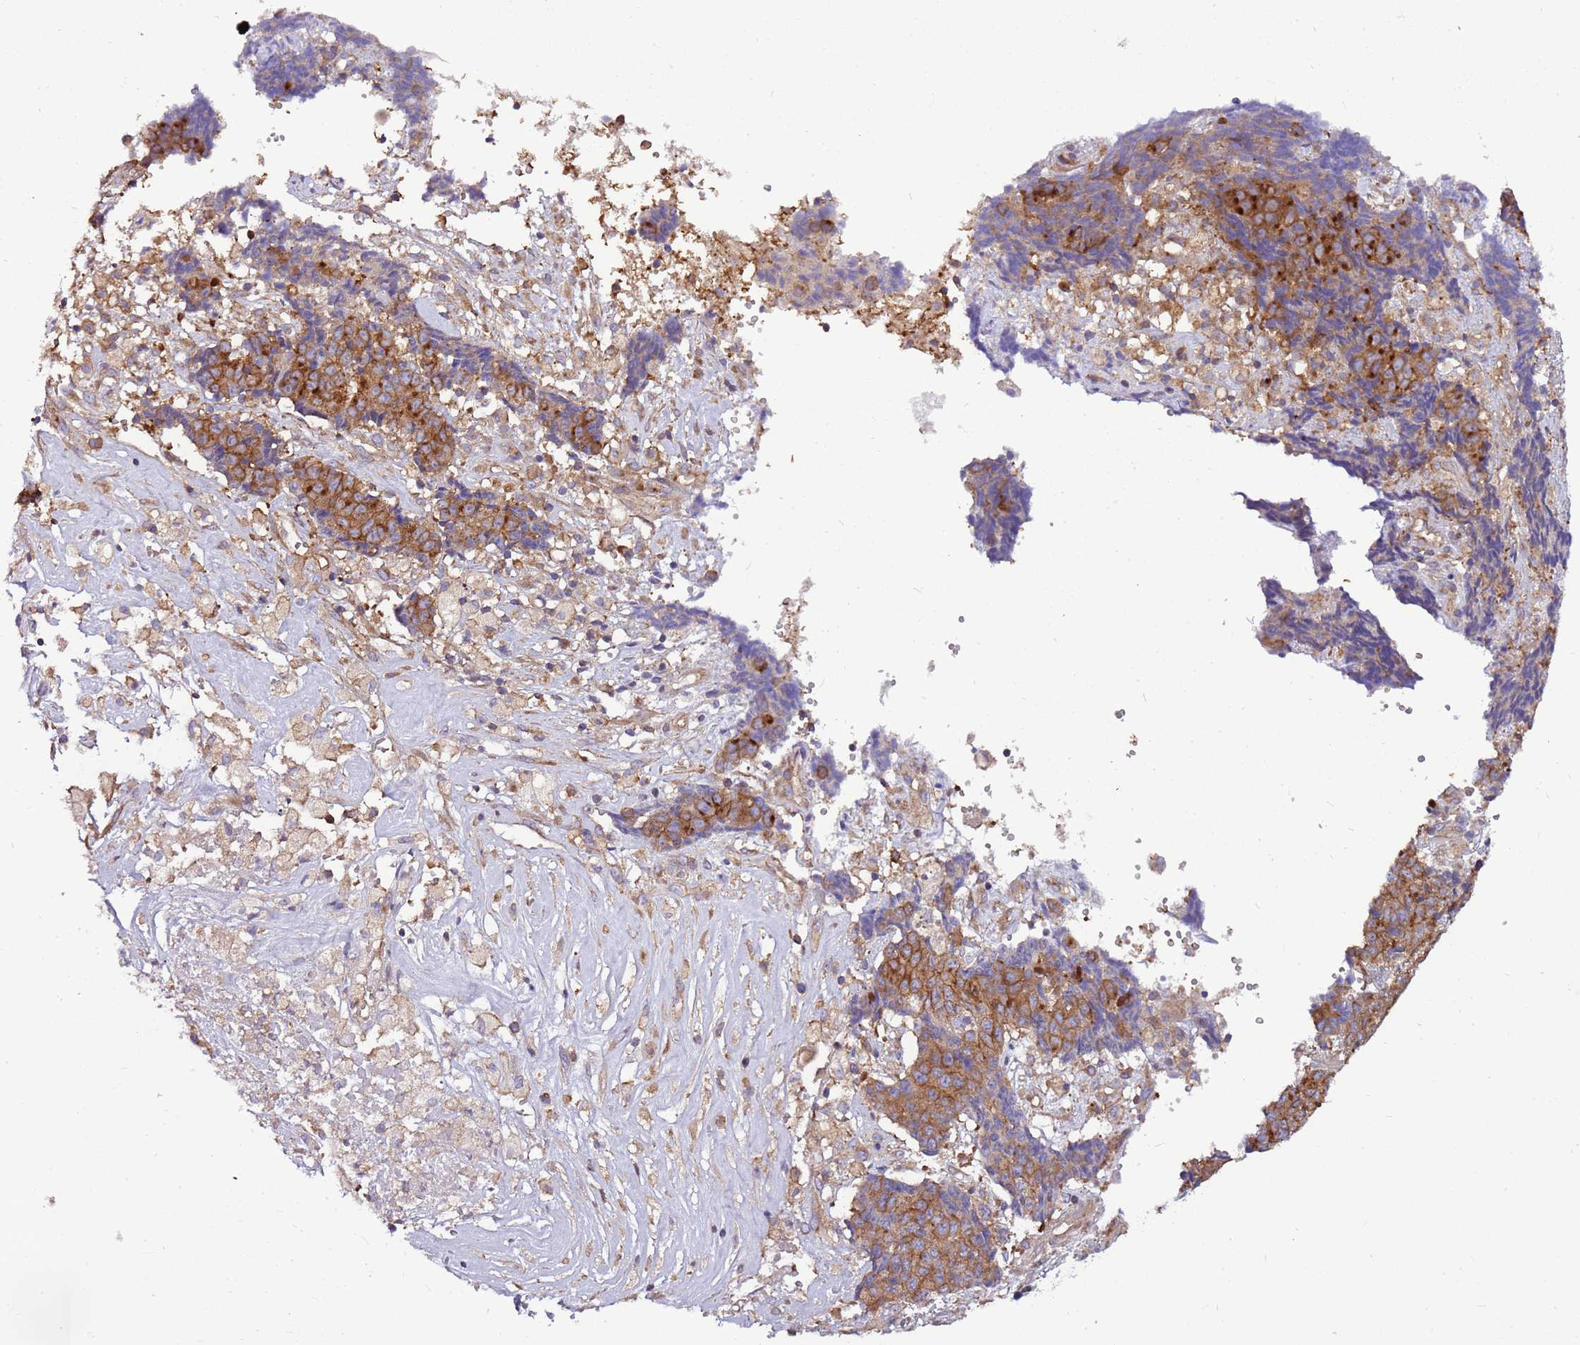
{"staining": {"intensity": "strong", "quantity": ">75%", "location": "cytoplasmic/membranous"}, "tissue": "ovarian cancer", "cell_type": "Tumor cells", "image_type": "cancer", "snomed": [{"axis": "morphology", "description": "Carcinoma, endometroid"}, {"axis": "topography", "description": "Ovary"}], "caption": "Brown immunohistochemical staining in ovarian endometroid carcinoma exhibits strong cytoplasmic/membranous expression in approximately >75% of tumor cells.", "gene": "ATXN2L", "patient": {"sex": "female", "age": 42}}